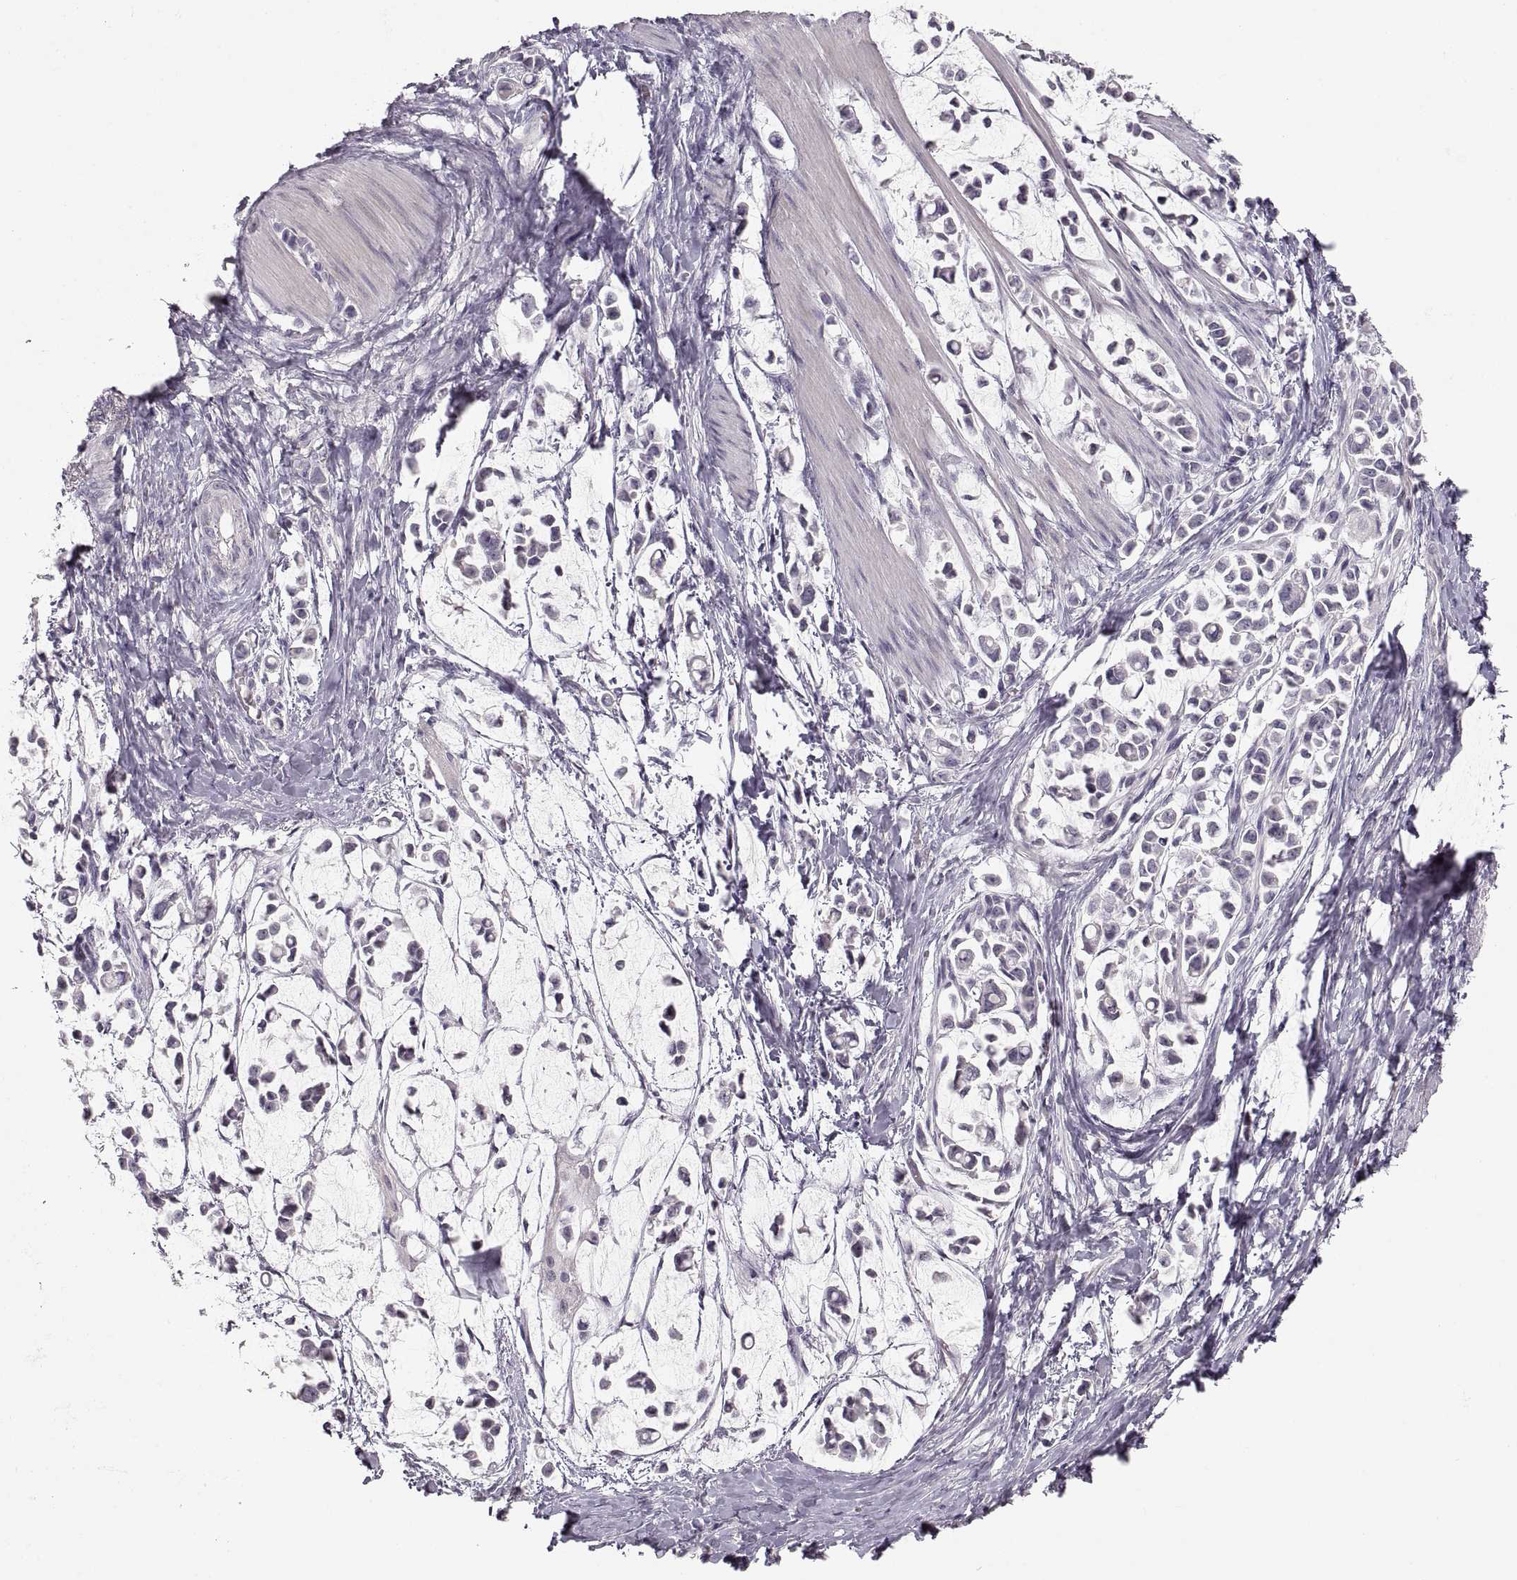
{"staining": {"intensity": "negative", "quantity": "none", "location": "none"}, "tissue": "stomach cancer", "cell_type": "Tumor cells", "image_type": "cancer", "snomed": [{"axis": "morphology", "description": "Adenocarcinoma, NOS"}, {"axis": "topography", "description": "Stomach"}], "caption": "Image shows no significant protein positivity in tumor cells of adenocarcinoma (stomach). The staining was performed using DAB (3,3'-diaminobenzidine) to visualize the protein expression in brown, while the nuclei were stained in blue with hematoxylin (Magnification: 20x).", "gene": "PCSK2", "patient": {"sex": "male", "age": 82}}